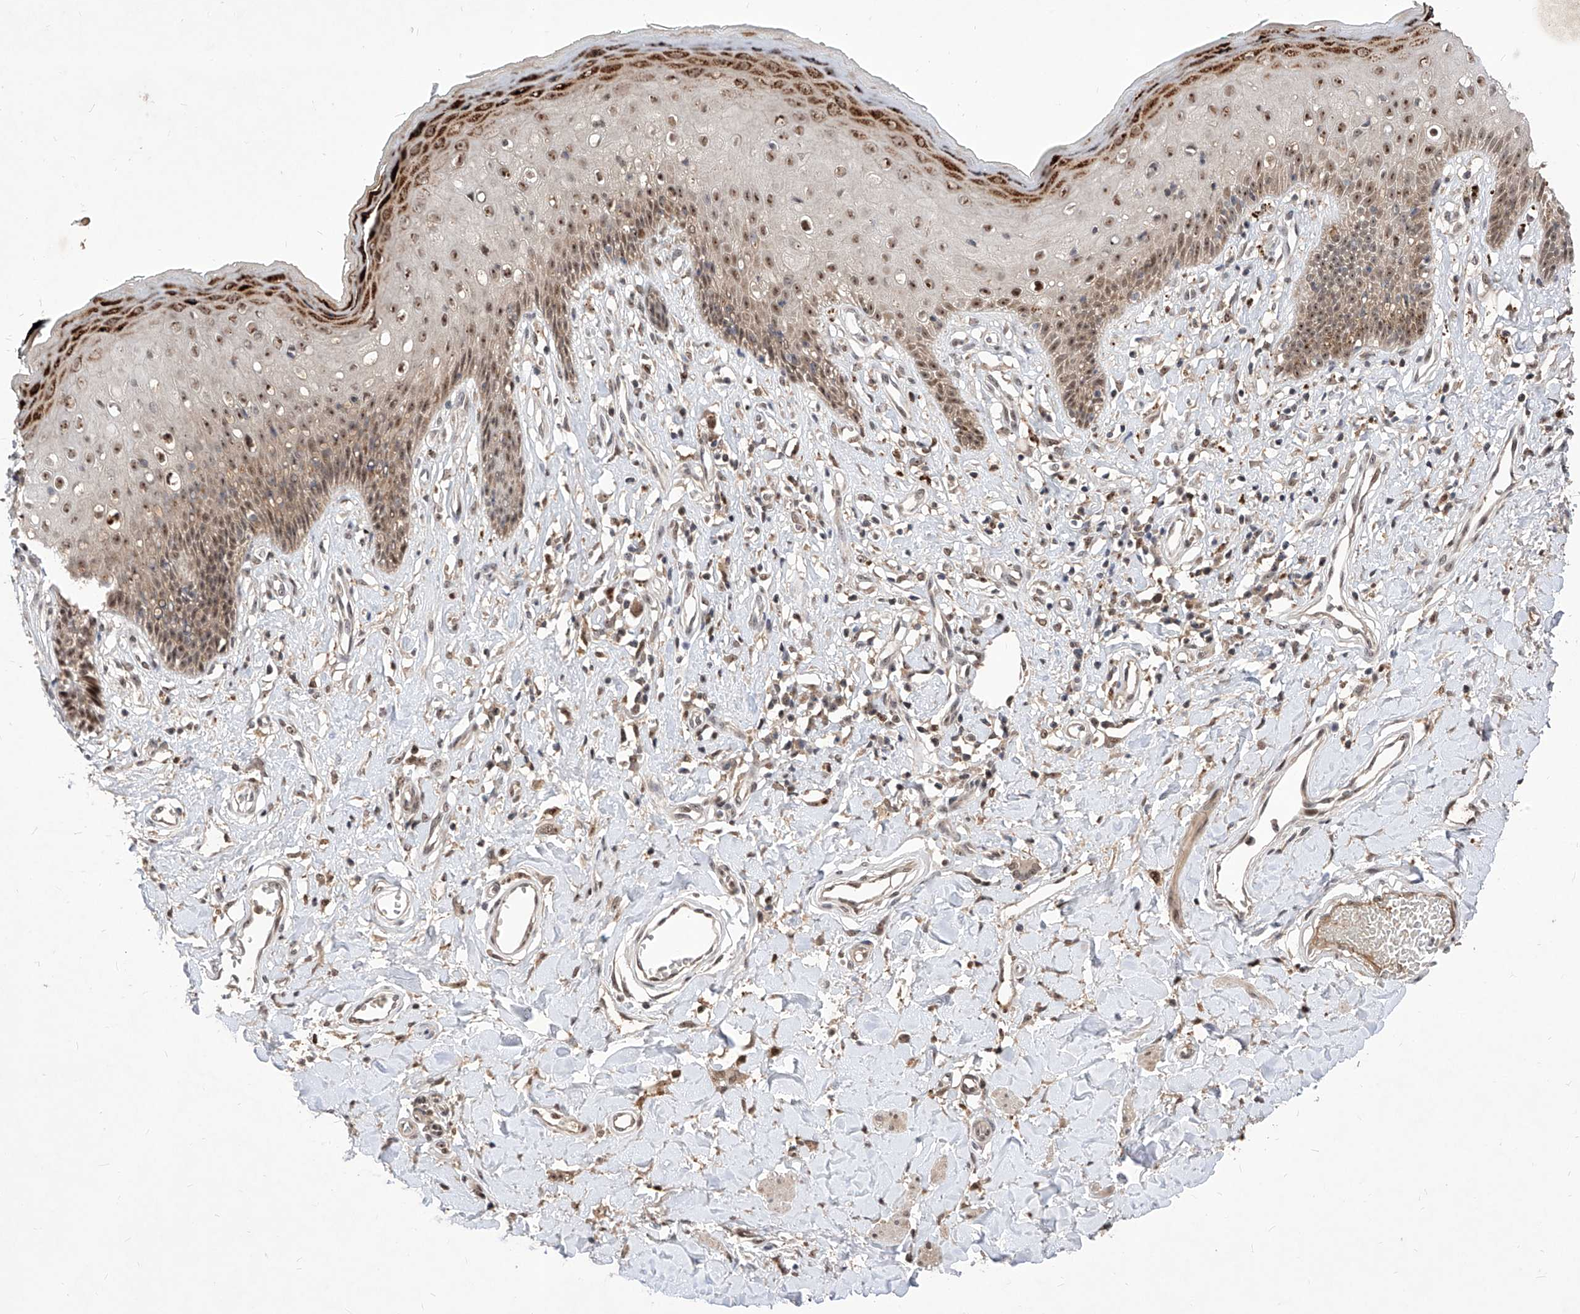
{"staining": {"intensity": "moderate", "quantity": ">75%", "location": "cytoplasmic/membranous,nuclear"}, "tissue": "skin", "cell_type": "Epidermal cells", "image_type": "normal", "snomed": [{"axis": "morphology", "description": "Normal tissue, NOS"}, {"axis": "morphology", "description": "Squamous cell carcinoma, NOS"}, {"axis": "topography", "description": "Vulva"}], "caption": "This is a histology image of immunohistochemistry (IHC) staining of unremarkable skin, which shows moderate expression in the cytoplasmic/membranous,nuclear of epidermal cells.", "gene": "LGR4", "patient": {"sex": "female", "age": 85}}